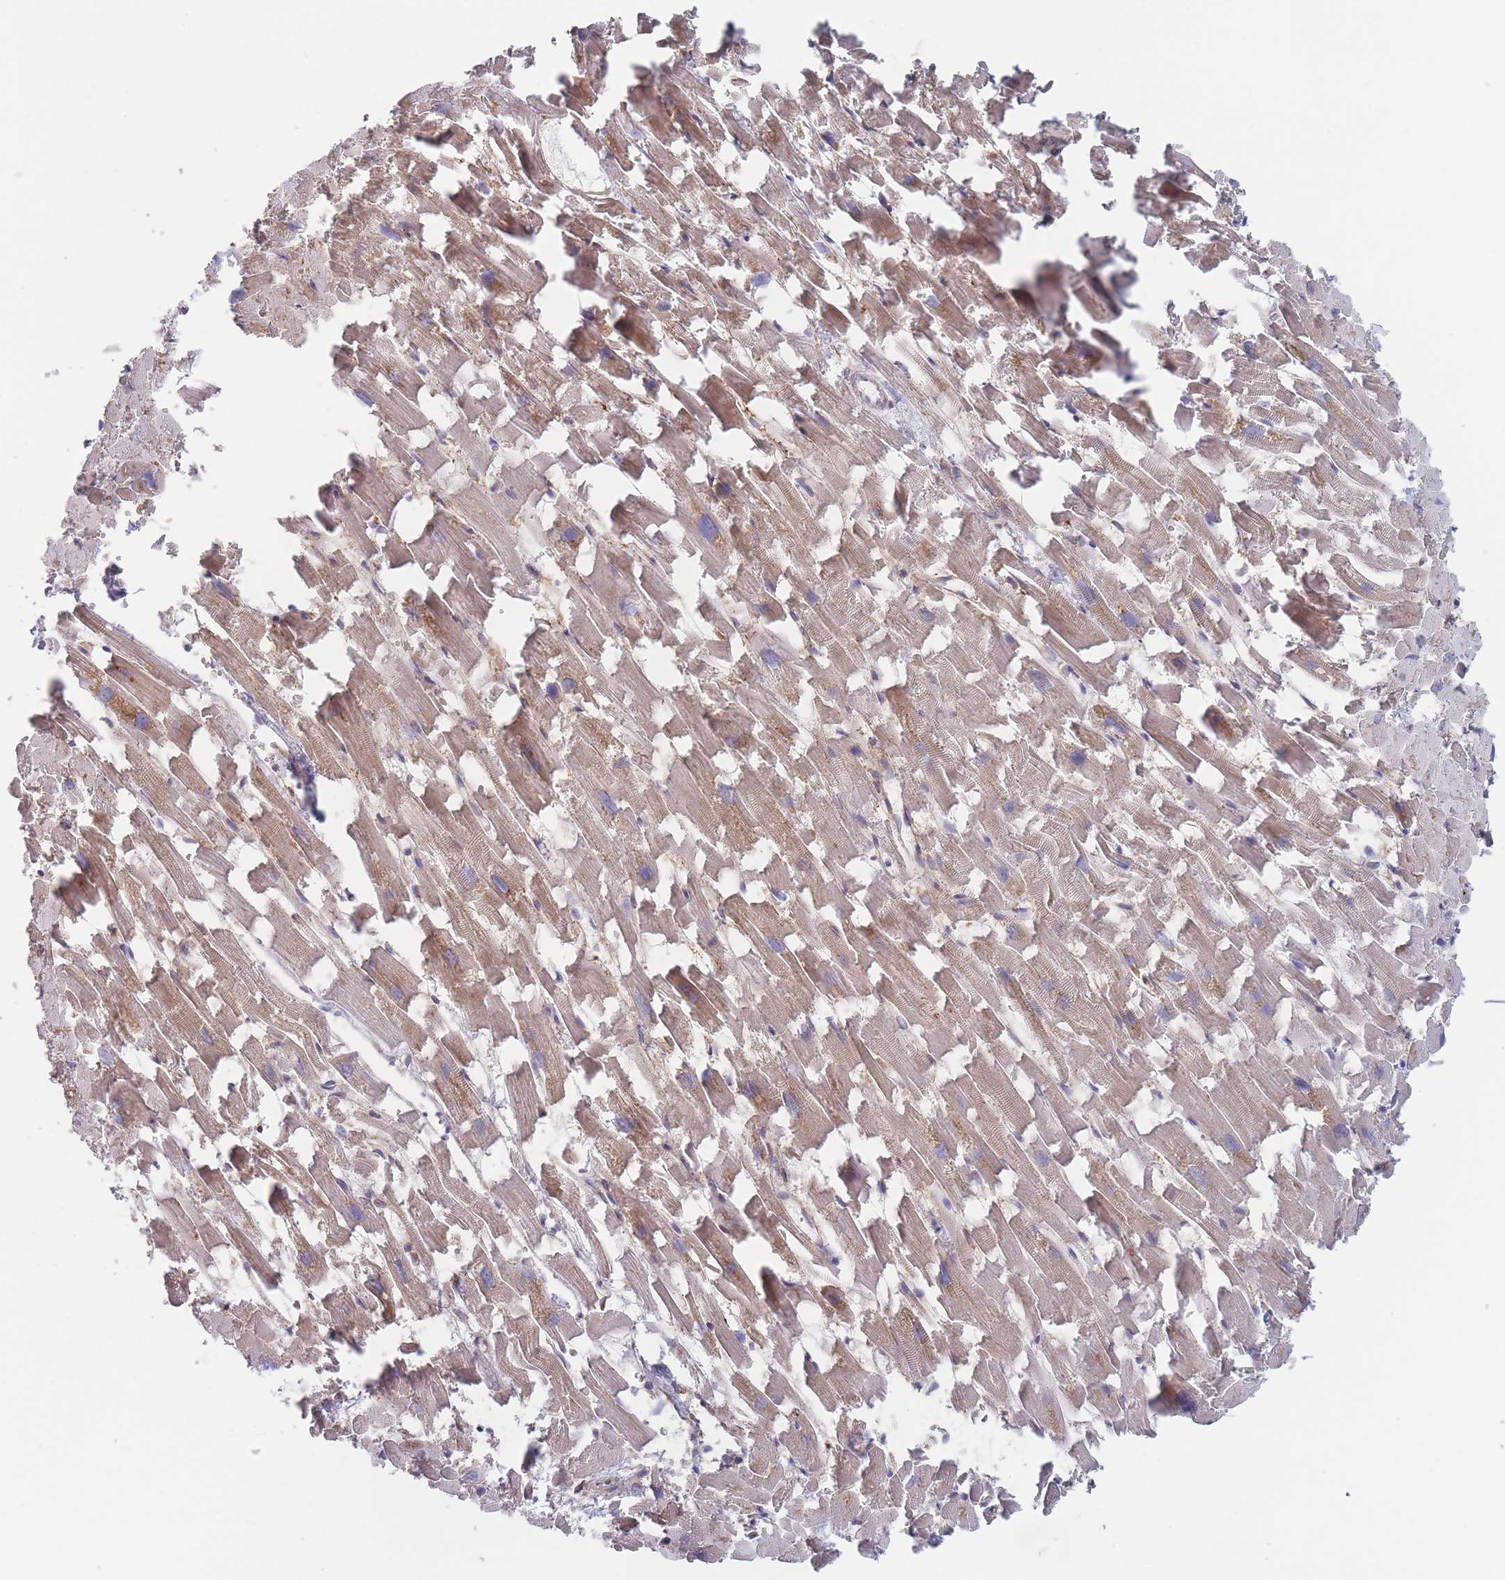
{"staining": {"intensity": "moderate", "quantity": ">75%", "location": "cytoplasmic/membranous"}, "tissue": "heart muscle", "cell_type": "Cardiomyocytes", "image_type": "normal", "snomed": [{"axis": "morphology", "description": "Normal tissue, NOS"}, {"axis": "topography", "description": "Heart"}], "caption": "DAB immunohistochemical staining of benign heart muscle reveals moderate cytoplasmic/membranous protein expression in approximately >75% of cardiomyocytes.", "gene": "KDSR", "patient": {"sex": "female", "age": 64}}